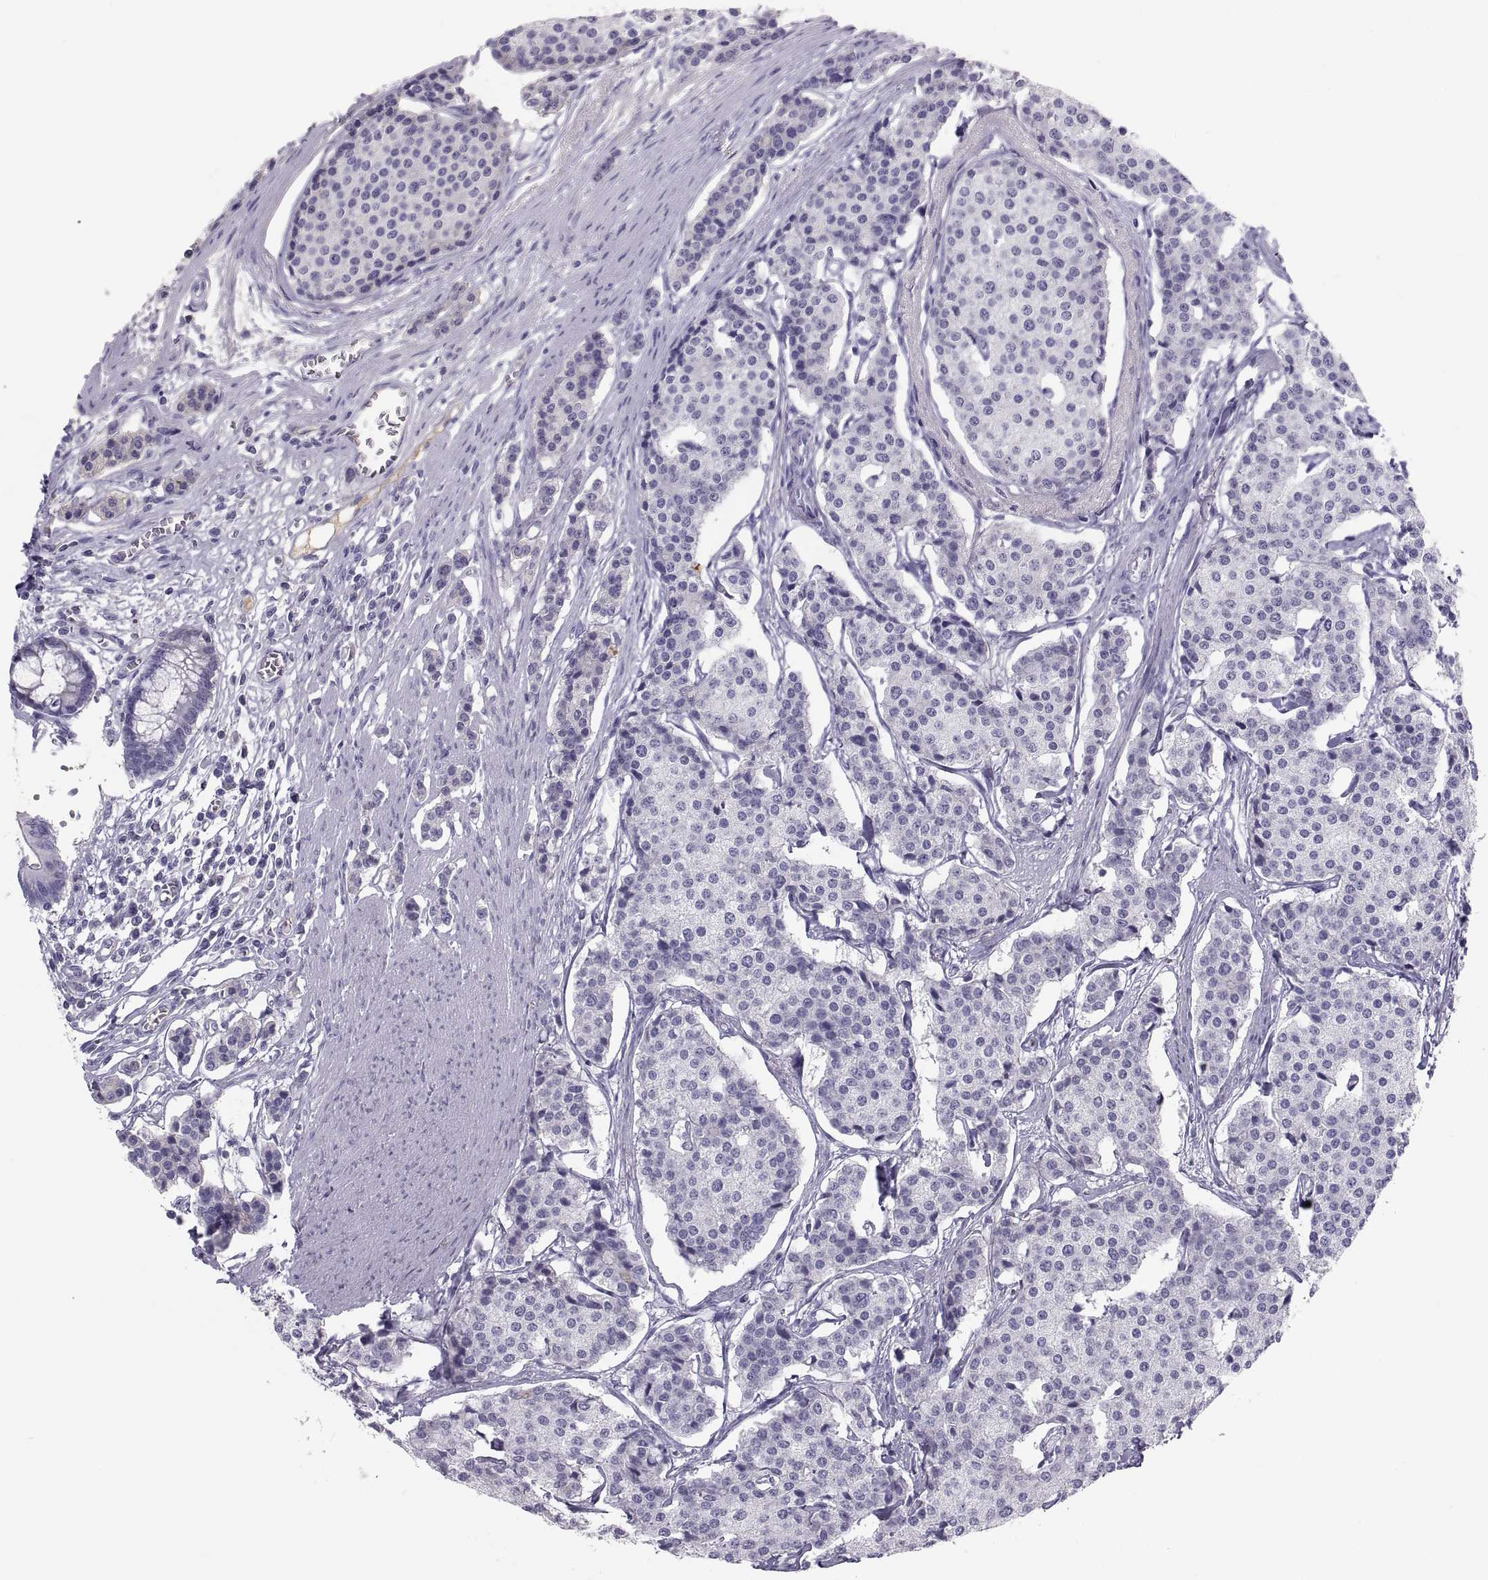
{"staining": {"intensity": "weak", "quantity": "<25%", "location": "cytoplasmic/membranous"}, "tissue": "carcinoid", "cell_type": "Tumor cells", "image_type": "cancer", "snomed": [{"axis": "morphology", "description": "Carcinoid, malignant, NOS"}, {"axis": "topography", "description": "Small intestine"}], "caption": "Immunohistochemistry (IHC) micrograph of neoplastic tissue: human carcinoid (malignant) stained with DAB (3,3'-diaminobenzidine) demonstrates no significant protein expression in tumor cells.", "gene": "MAGEB2", "patient": {"sex": "female", "age": 65}}